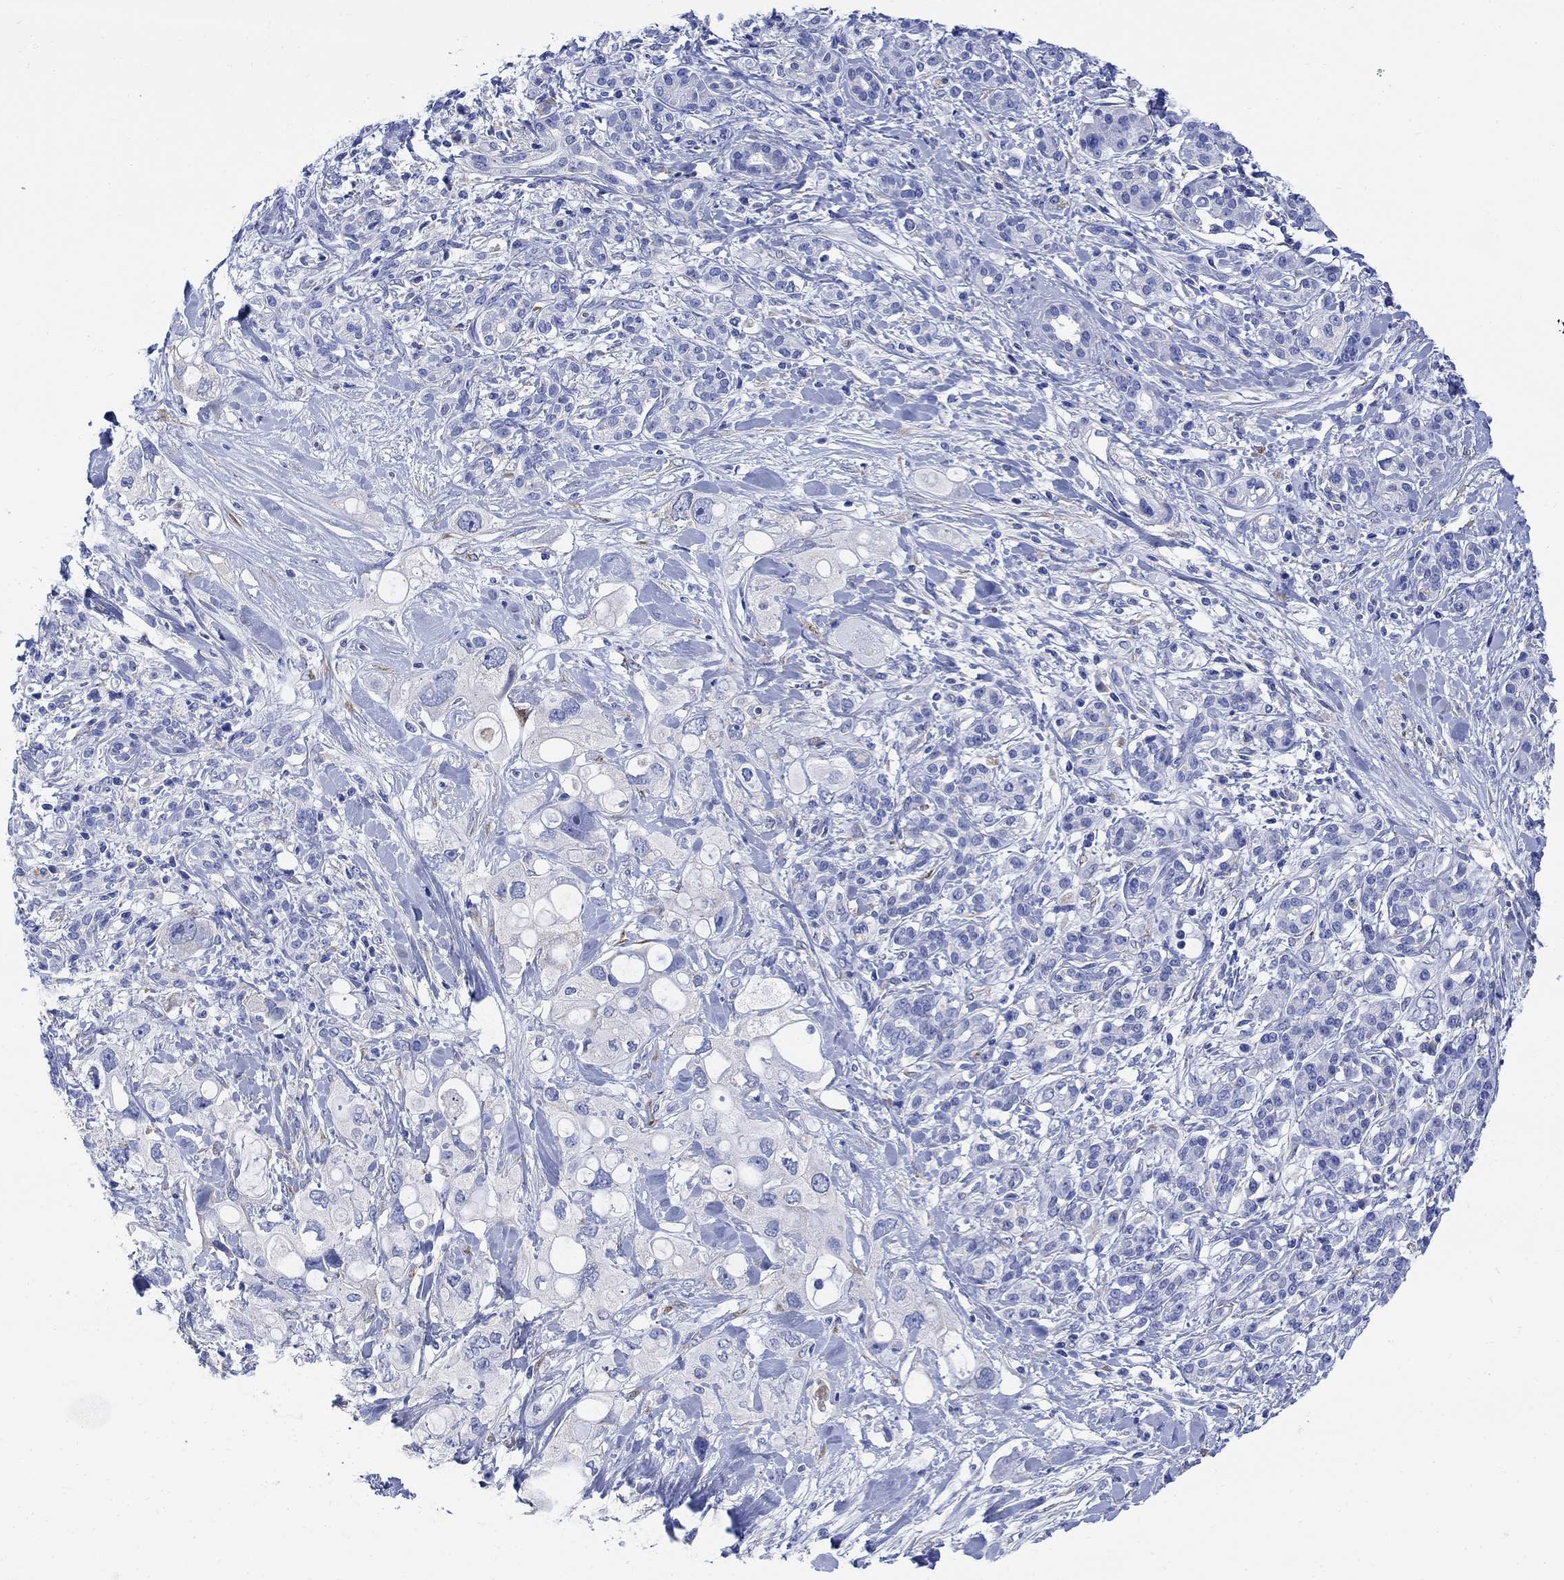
{"staining": {"intensity": "negative", "quantity": "none", "location": "none"}, "tissue": "pancreatic cancer", "cell_type": "Tumor cells", "image_type": "cancer", "snomed": [{"axis": "morphology", "description": "Adenocarcinoma, NOS"}, {"axis": "topography", "description": "Pancreas"}], "caption": "Immunohistochemistry of human adenocarcinoma (pancreatic) displays no expression in tumor cells.", "gene": "MYL1", "patient": {"sex": "female", "age": 56}}